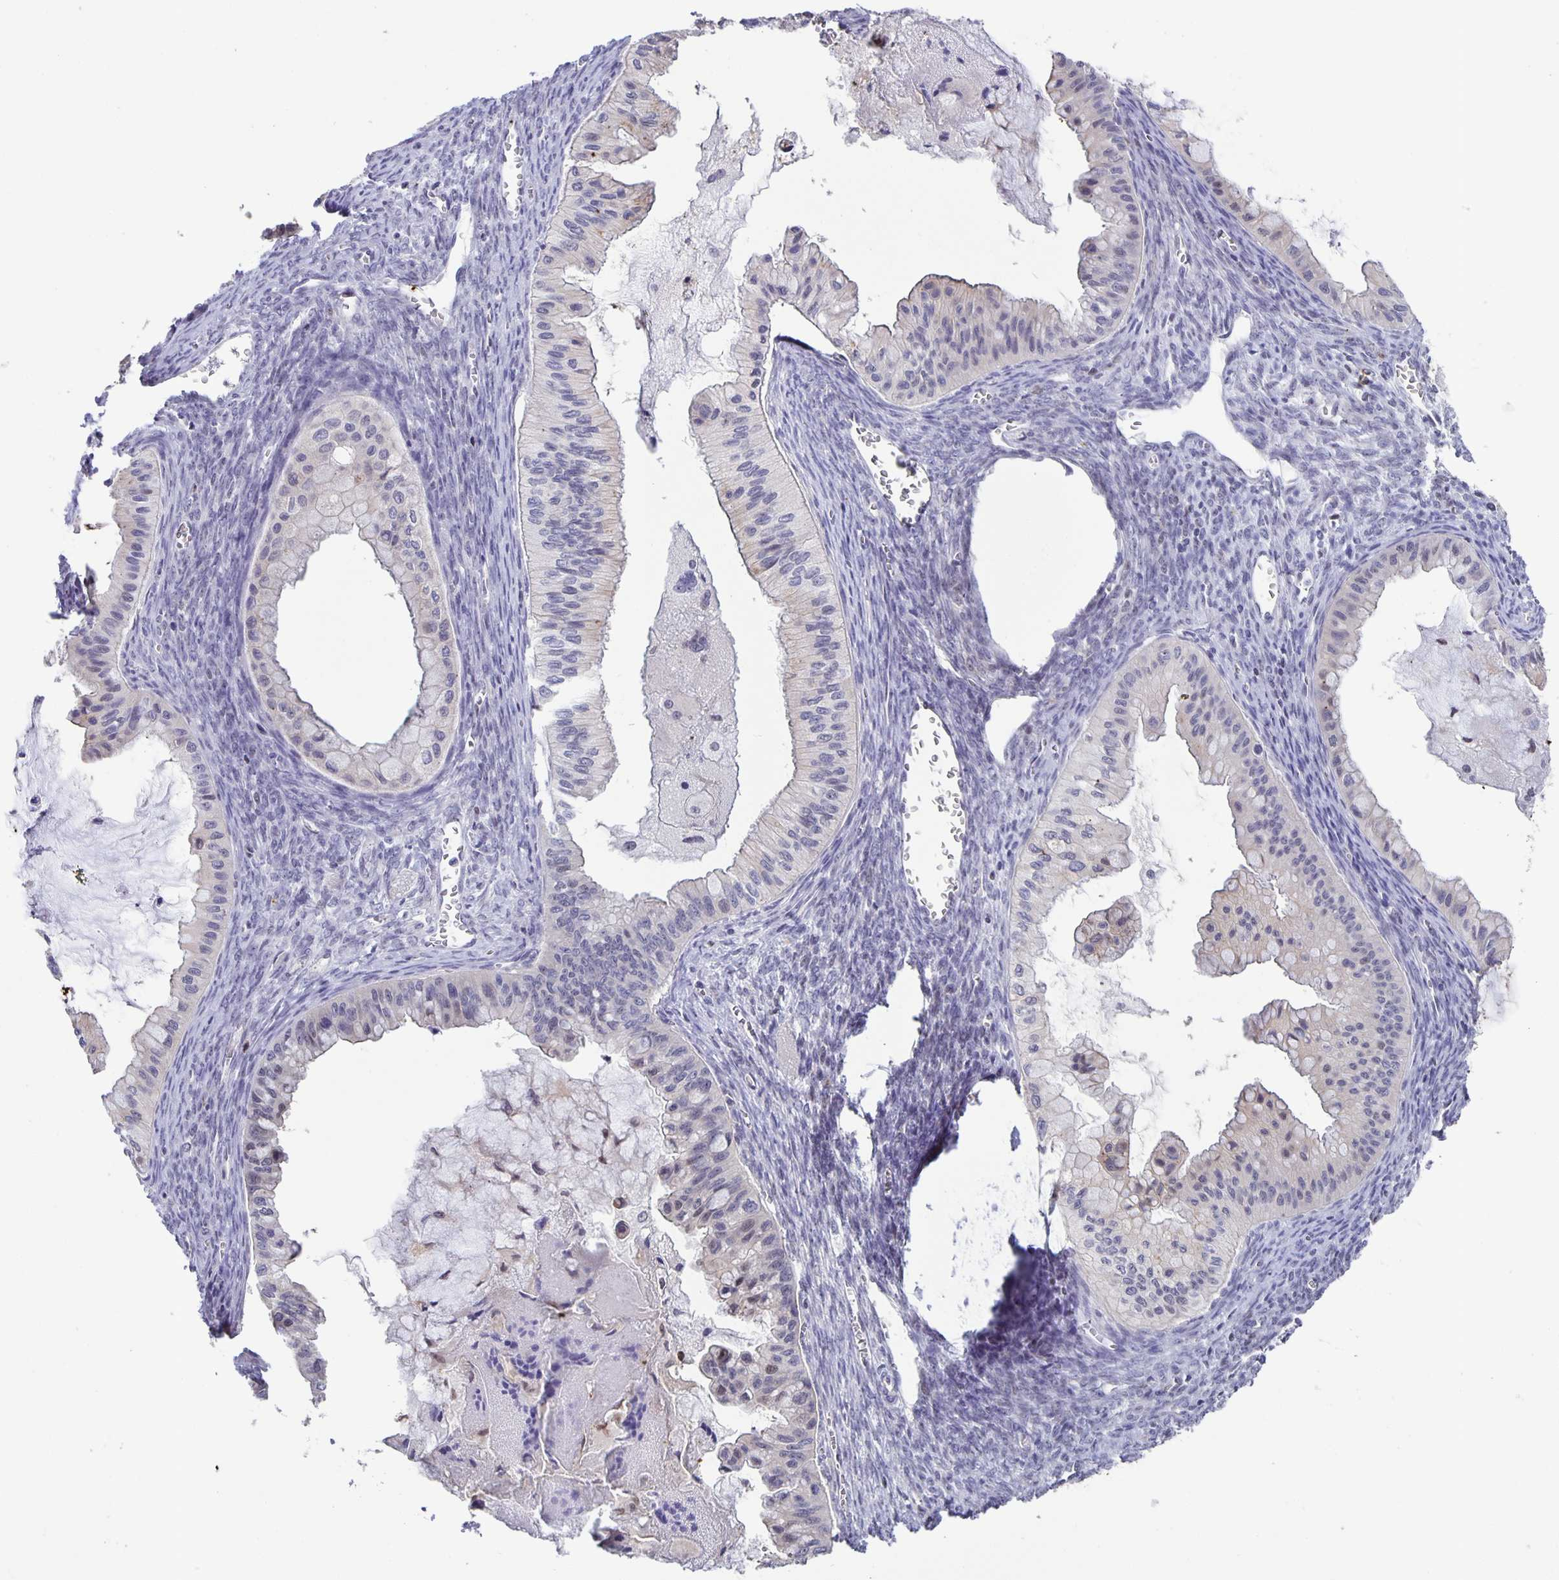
{"staining": {"intensity": "negative", "quantity": "none", "location": "none"}, "tissue": "ovarian cancer", "cell_type": "Tumor cells", "image_type": "cancer", "snomed": [{"axis": "morphology", "description": "Cystadenocarcinoma, mucinous, NOS"}, {"axis": "topography", "description": "Ovary"}], "caption": "Human mucinous cystadenocarcinoma (ovarian) stained for a protein using immunohistochemistry displays no positivity in tumor cells.", "gene": "MAPK12", "patient": {"sex": "female", "age": 72}}